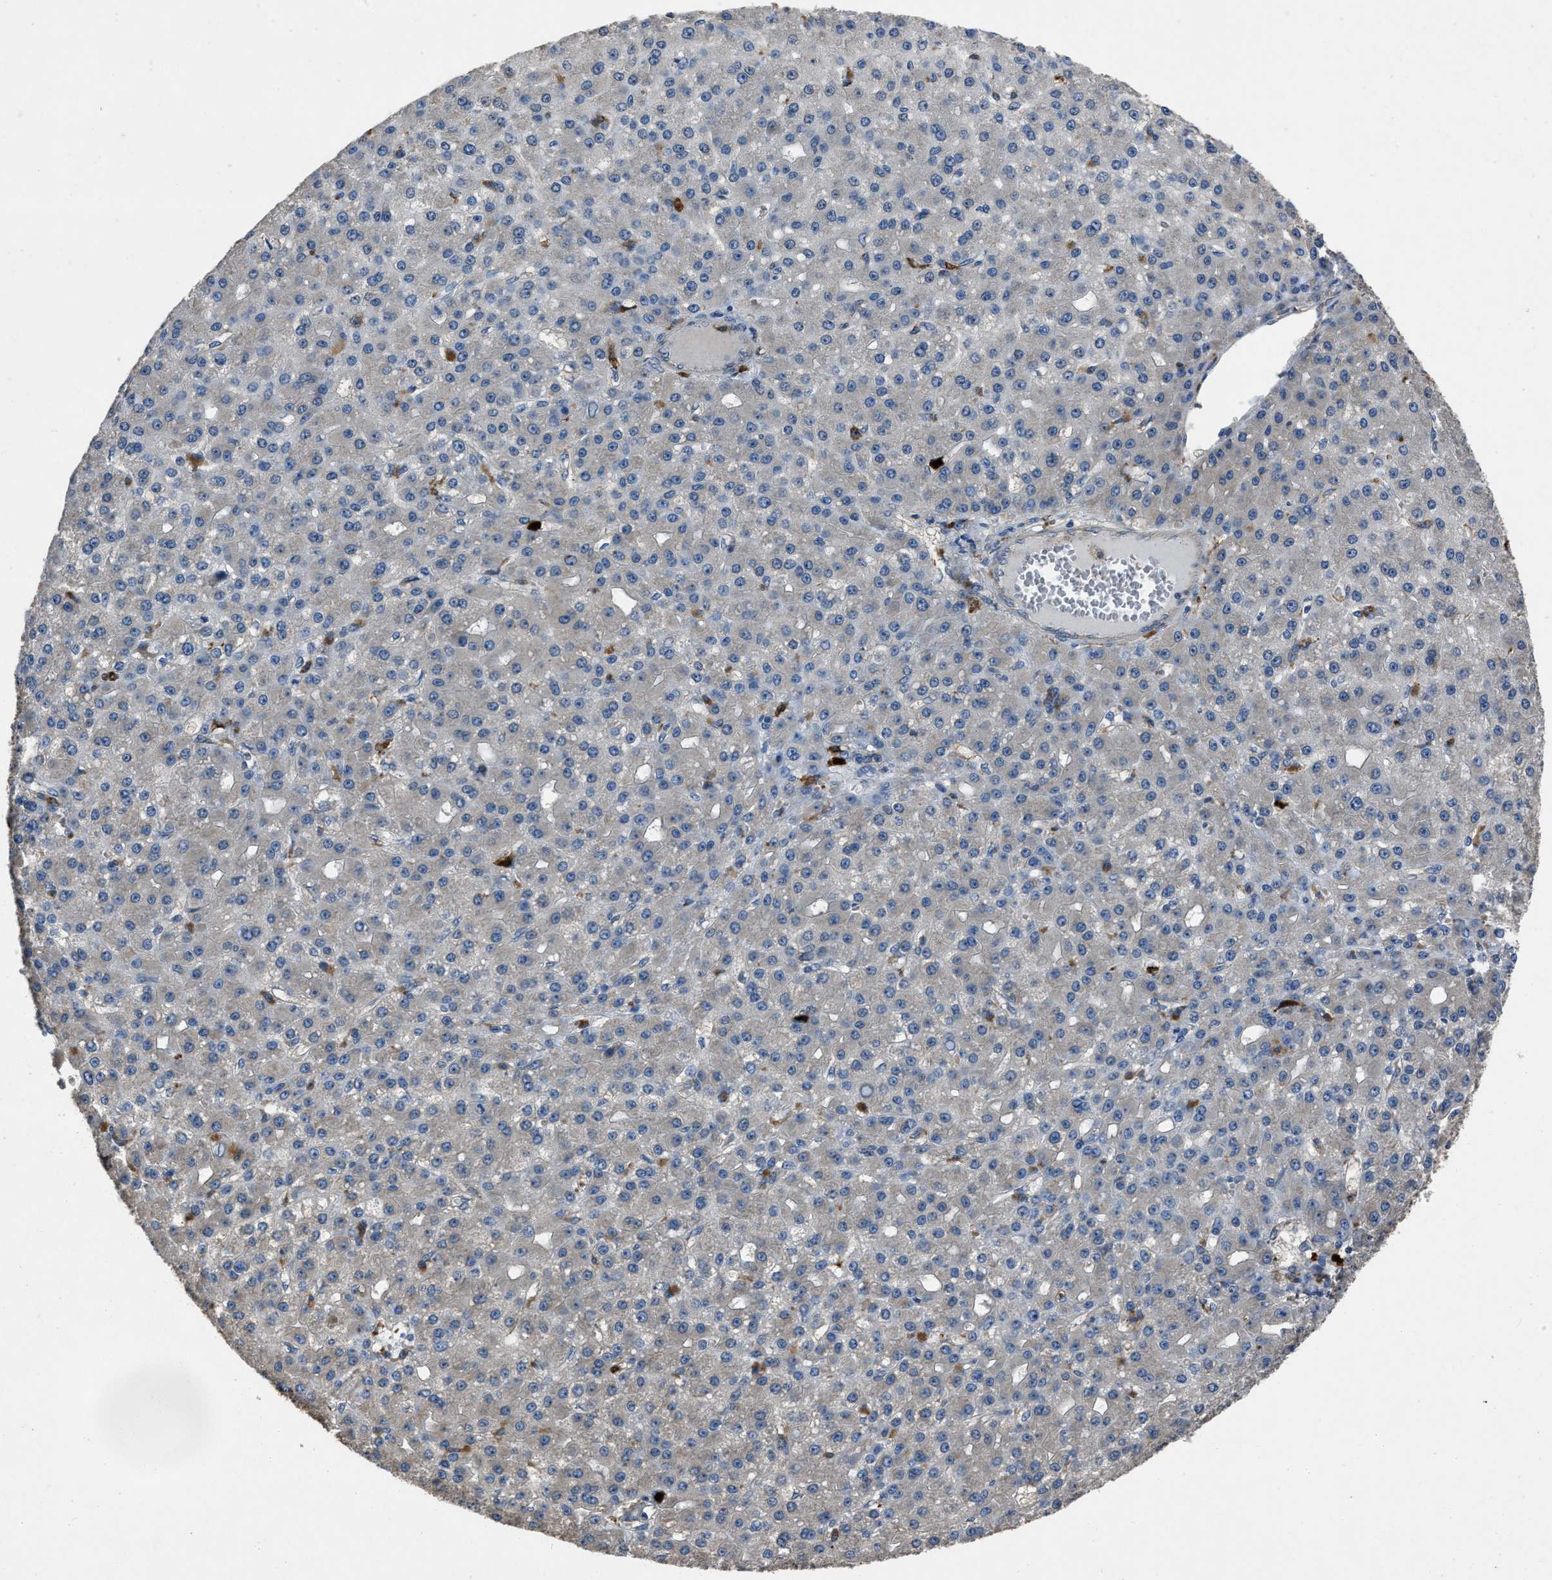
{"staining": {"intensity": "negative", "quantity": "none", "location": "none"}, "tissue": "liver cancer", "cell_type": "Tumor cells", "image_type": "cancer", "snomed": [{"axis": "morphology", "description": "Carcinoma, Hepatocellular, NOS"}, {"axis": "topography", "description": "Liver"}], "caption": "The immunohistochemistry (IHC) micrograph has no significant positivity in tumor cells of liver hepatocellular carcinoma tissue. Brightfield microscopy of immunohistochemistry stained with DAB (brown) and hematoxylin (blue), captured at high magnification.", "gene": "ANGPT1", "patient": {"sex": "male", "age": 67}}